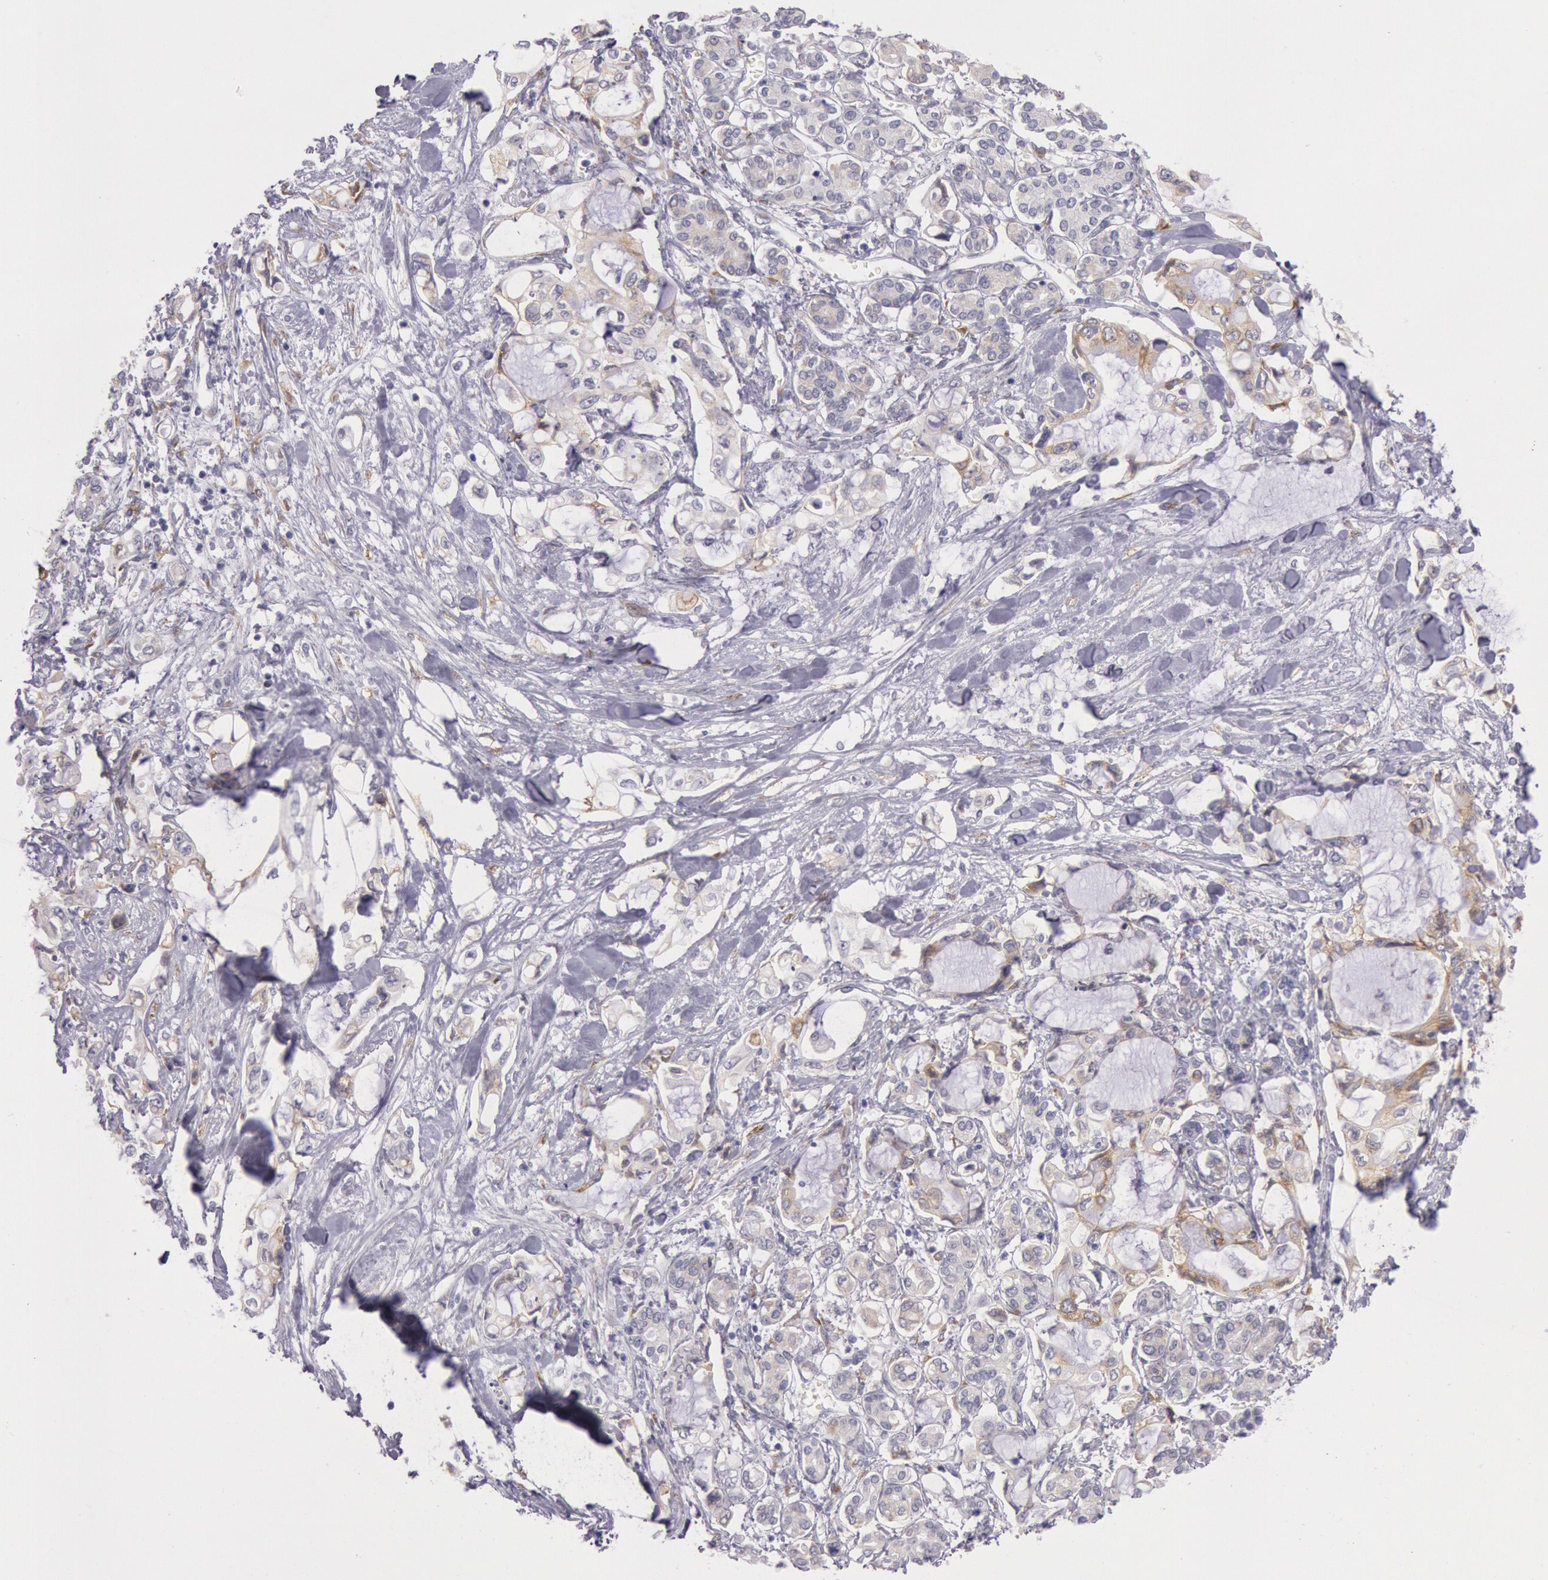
{"staining": {"intensity": "weak", "quantity": "25%-75%", "location": "cytoplasmic/membranous"}, "tissue": "pancreatic cancer", "cell_type": "Tumor cells", "image_type": "cancer", "snomed": [{"axis": "morphology", "description": "Adenocarcinoma, NOS"}, {"axis": "topography", "description": "Pancreas"}], "caption": "A low amount of weak cytoplasmic/membranous expression is identified in about 25%-75% of tumor cells in pancreatic adenocarcinoma tissue.", "gene": "CIDEB", "patient": {"sex": "female", "age": 70}}